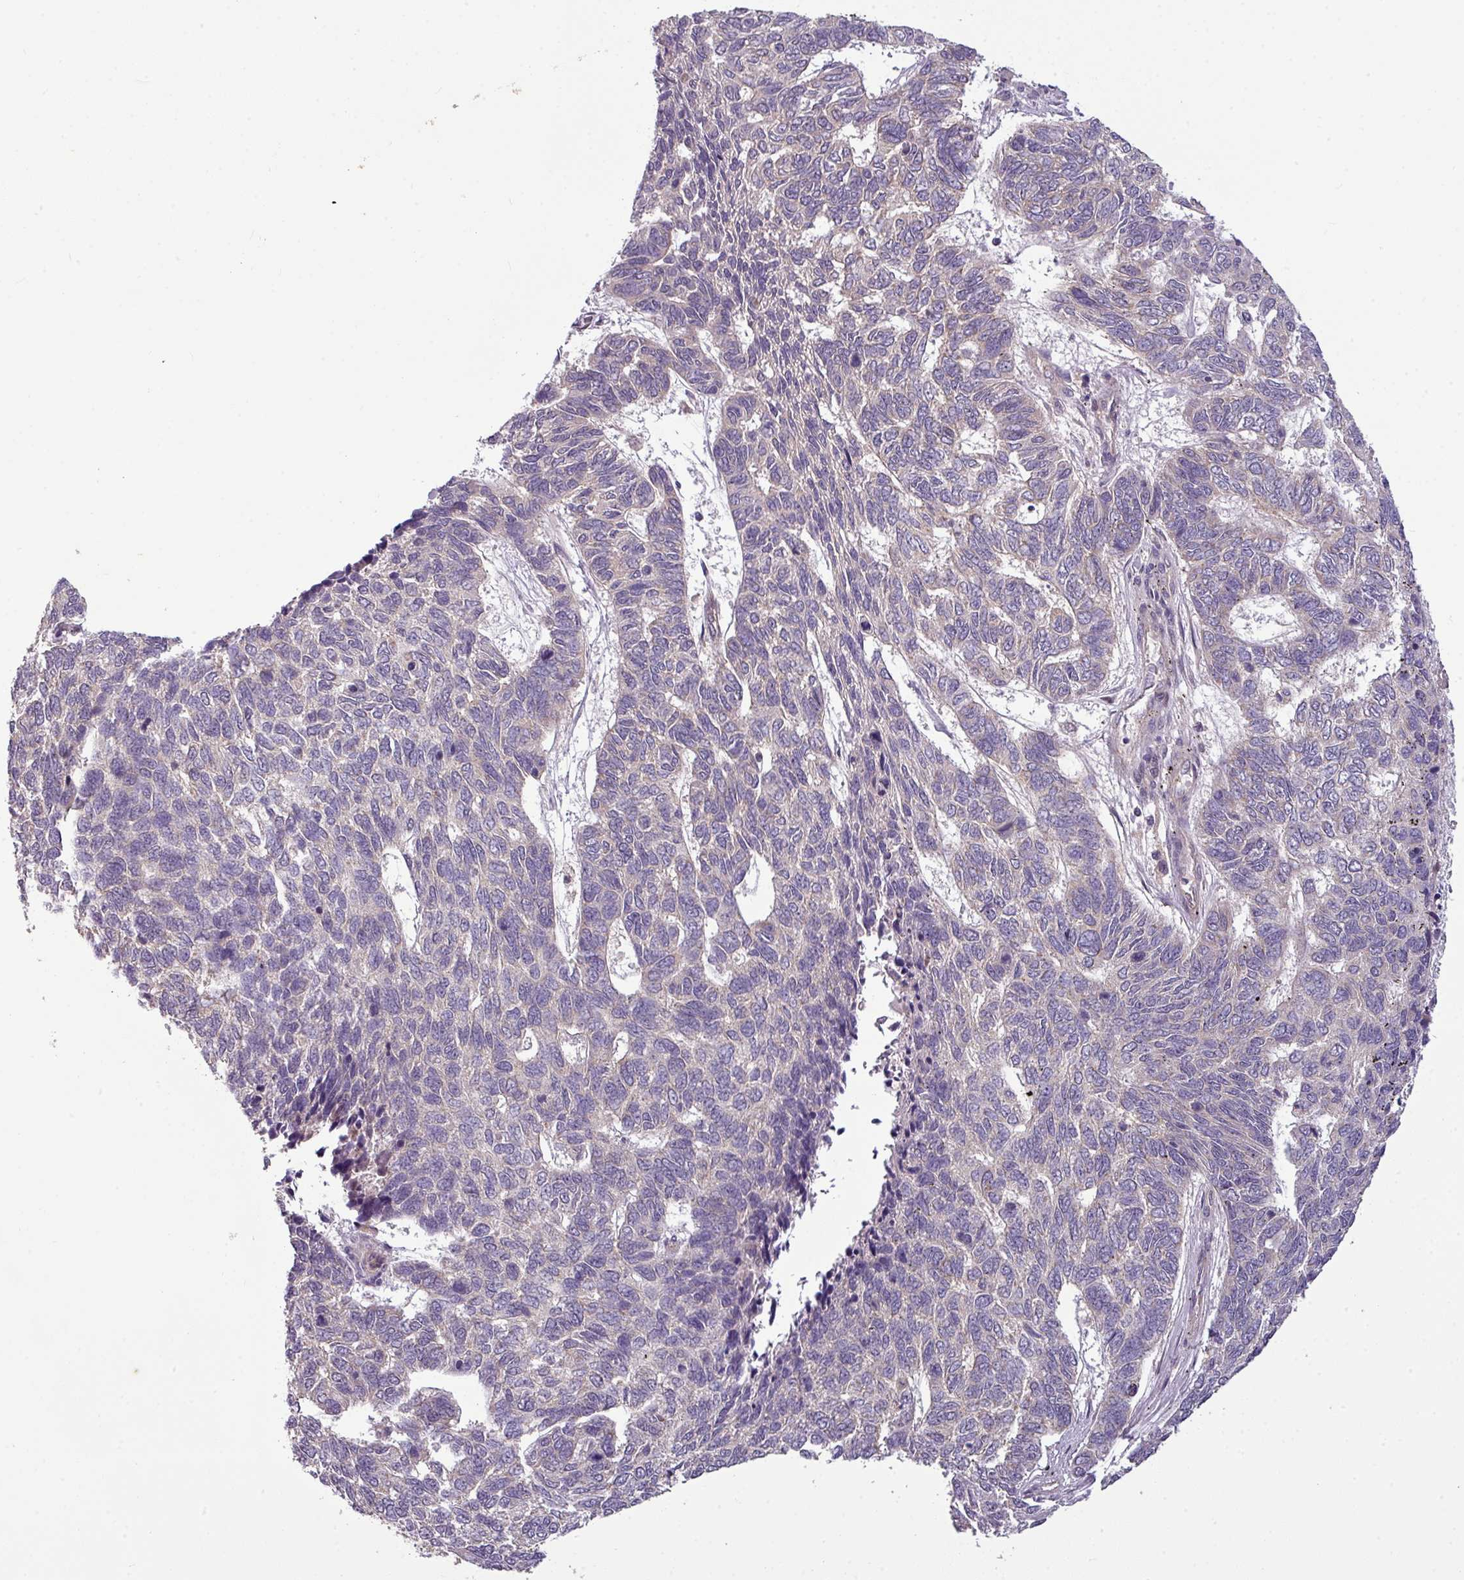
{"staining": {"intensity": "negative", "quantity": "none", "location": "none"}, "tissue": "skin cancer", "cell_type": "Tumor cells", "image_type": "cancer", "snomed": [{"axis": "morphology", "description": "Basal cell carcinoma"}, {"axis": "topography", "description": "Skin"}], "caption": "Tumor cells show no significant positivity in skin basal cell carcinoma.", "gene": "PAPLN", "patient": {"sex": "female", "age": 65}}